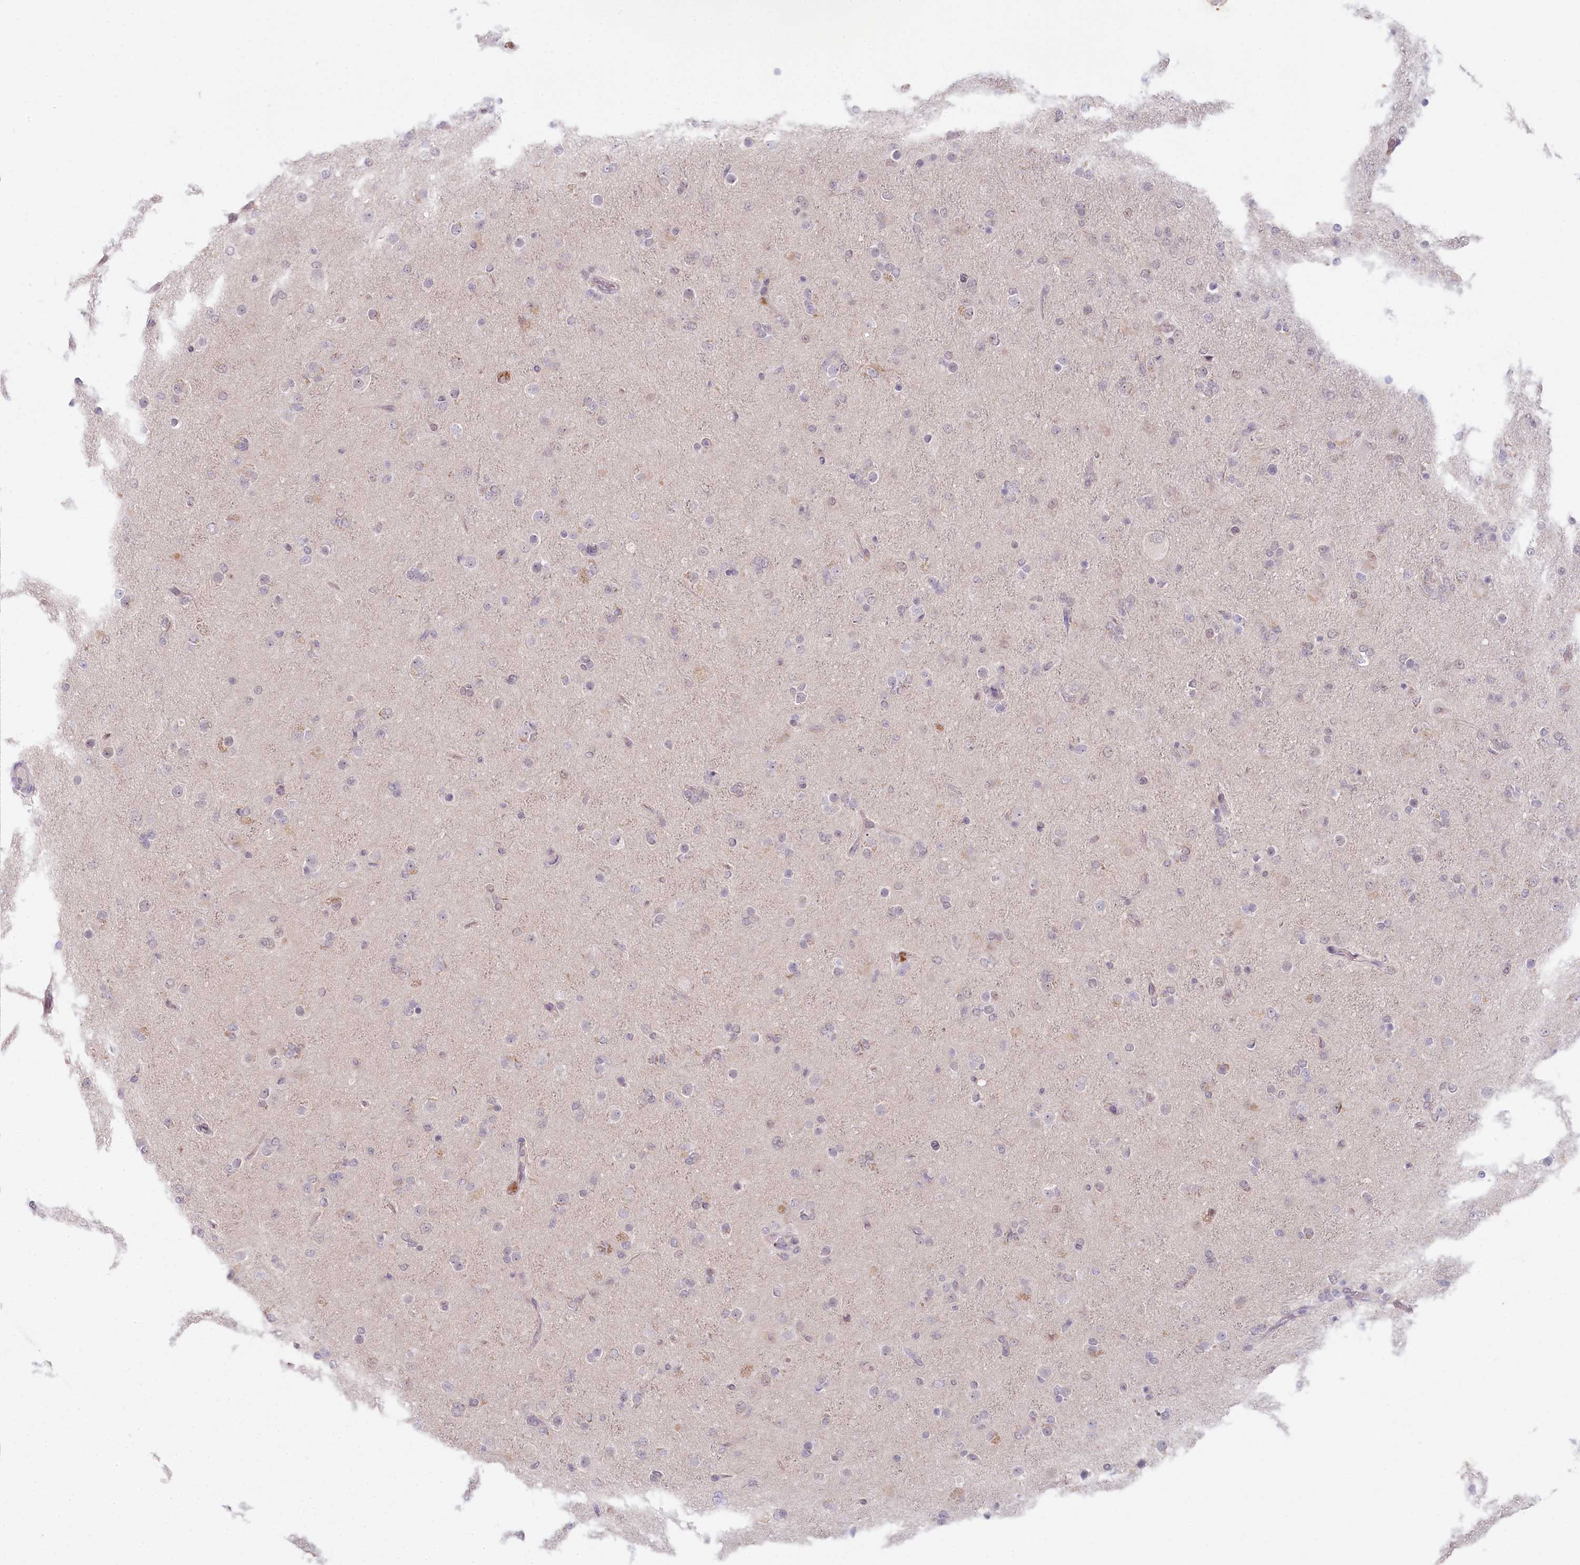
{"staining": {"intensity": "negative", "quantity": "none", "location": "none"}, "tissue": "glioma", "cell_type": "Tumor cells", "image_type": "cancer", "snomed": [{"axis": "morphology", "description": "Glioma, malignant, Low grade"}, {"axis": "topography", "description": "Brain"}], "caption": "The IHC photomicrograph has no significant staining in tumor cells of glioma tissue.", "gene": "AMTN", "patient": {"sex": "male", "age": 65}}